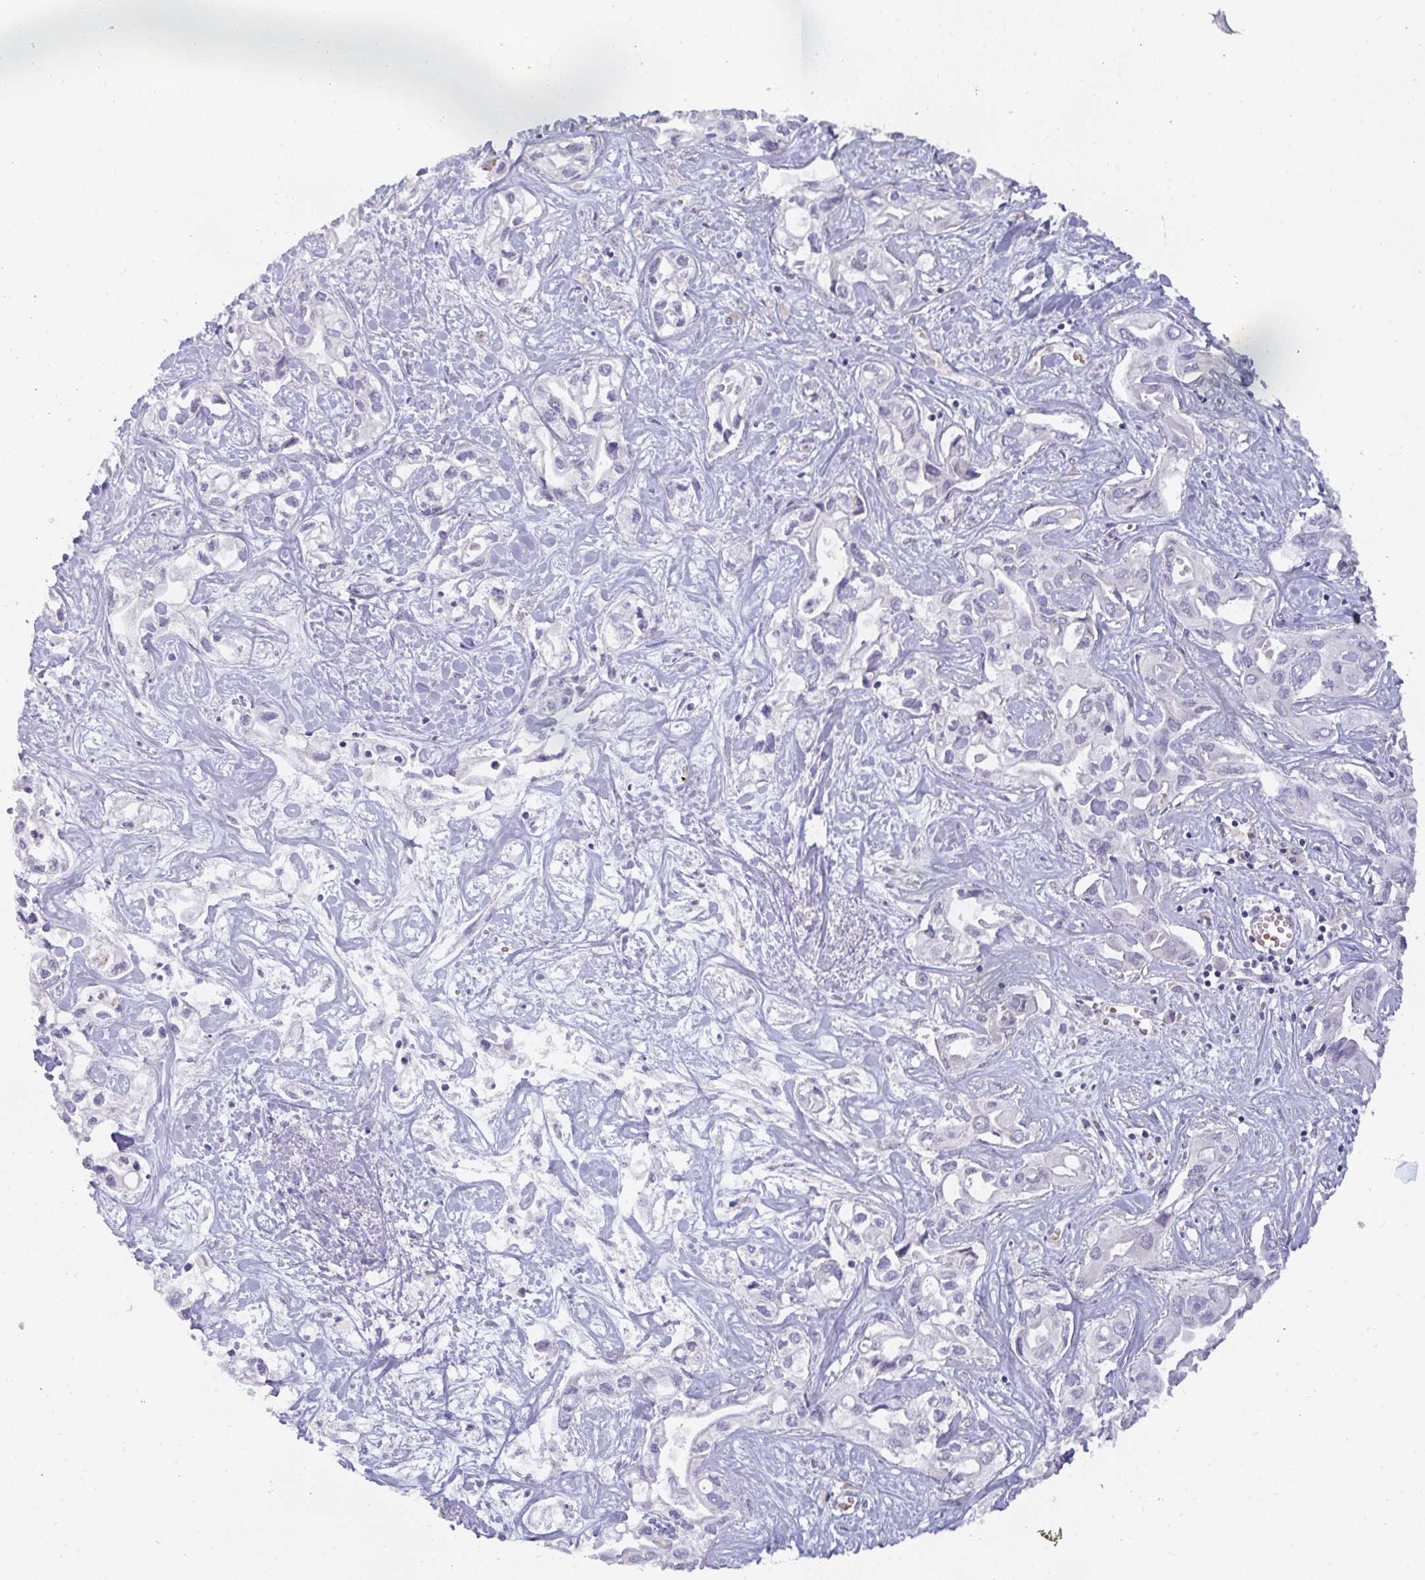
{"staining": {"intensity": "negative", "quantity": "none", "location": "none"}, "tissue": "liver cancer", "cell_type": "Tumor cells", "image_type": "cancer", "snomed": [{"axis": "morphology", "description": "Cholangiocarcinoma"}, {"axis": "topography", "description": "Liver"}], "caption": "The micrograph displays no staining of tumor cells in liver cholangiocarcinoma. (DAB IHC visualized using brightfield microscopy, high magnification).", "gene": "SHB", "patient": {"sex": "female", "age": 64}}